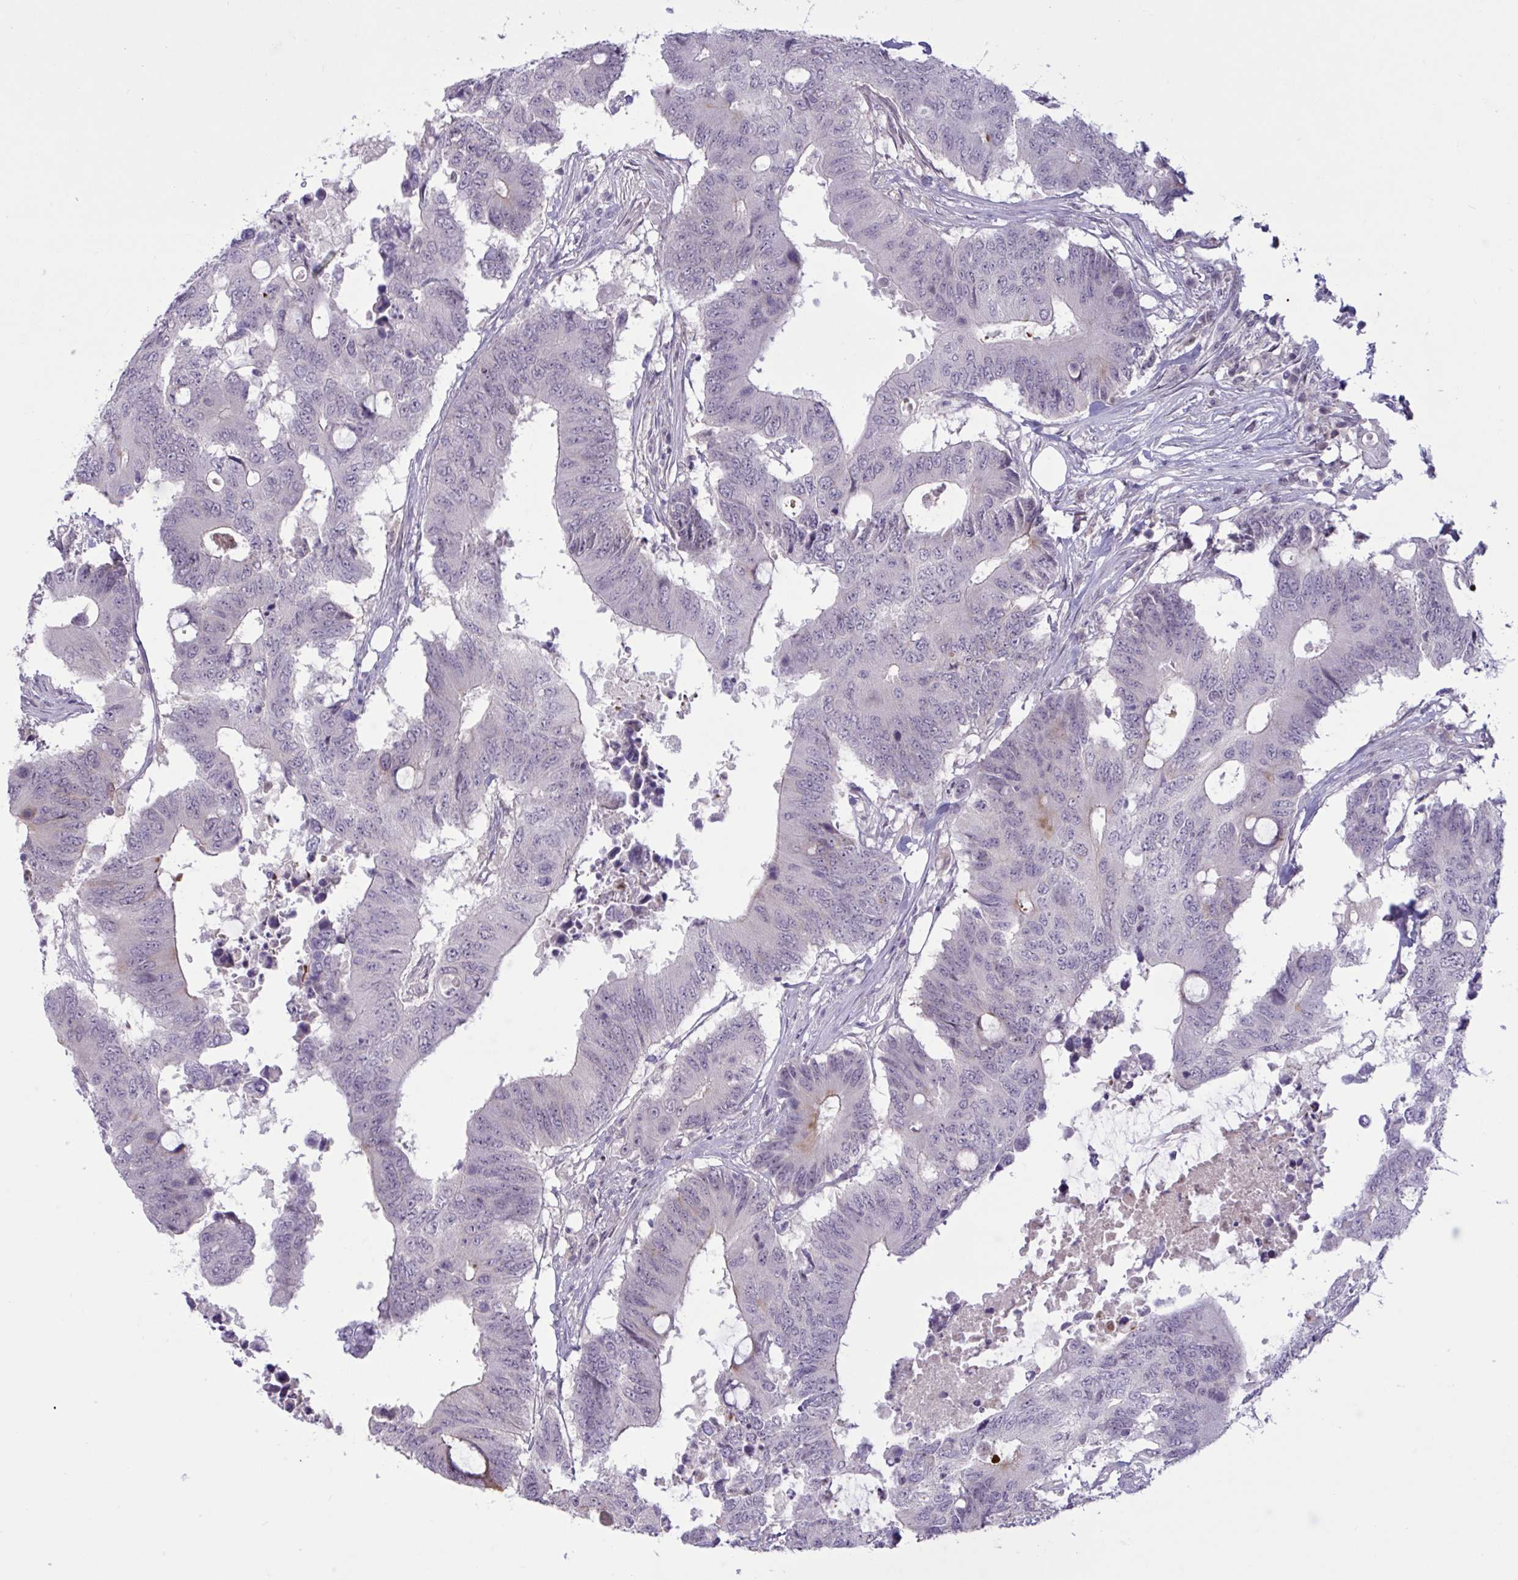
{"staining": {"intensity": "negative", "quantity": "none", "location": "none"}, "tissue": "colorectal cancer", "cell_type": "Tumor cells", "image_type": "cancer", "snomed": [{"axis": "morphology", "description": "Adenocarcinoma, NOS"}, {"axis": "topography", "description": "Colon"}], "caption": "Protein analysis of colorectal cancer (adenocarcinoma) reveals no significant expression in tumor cells. The staining is performed using DAB brown chromogen with nuclei counter-stained in using hematoxylin.", "gene": "RFPL4B", "patient": {"sex": "male", "age": 71}}